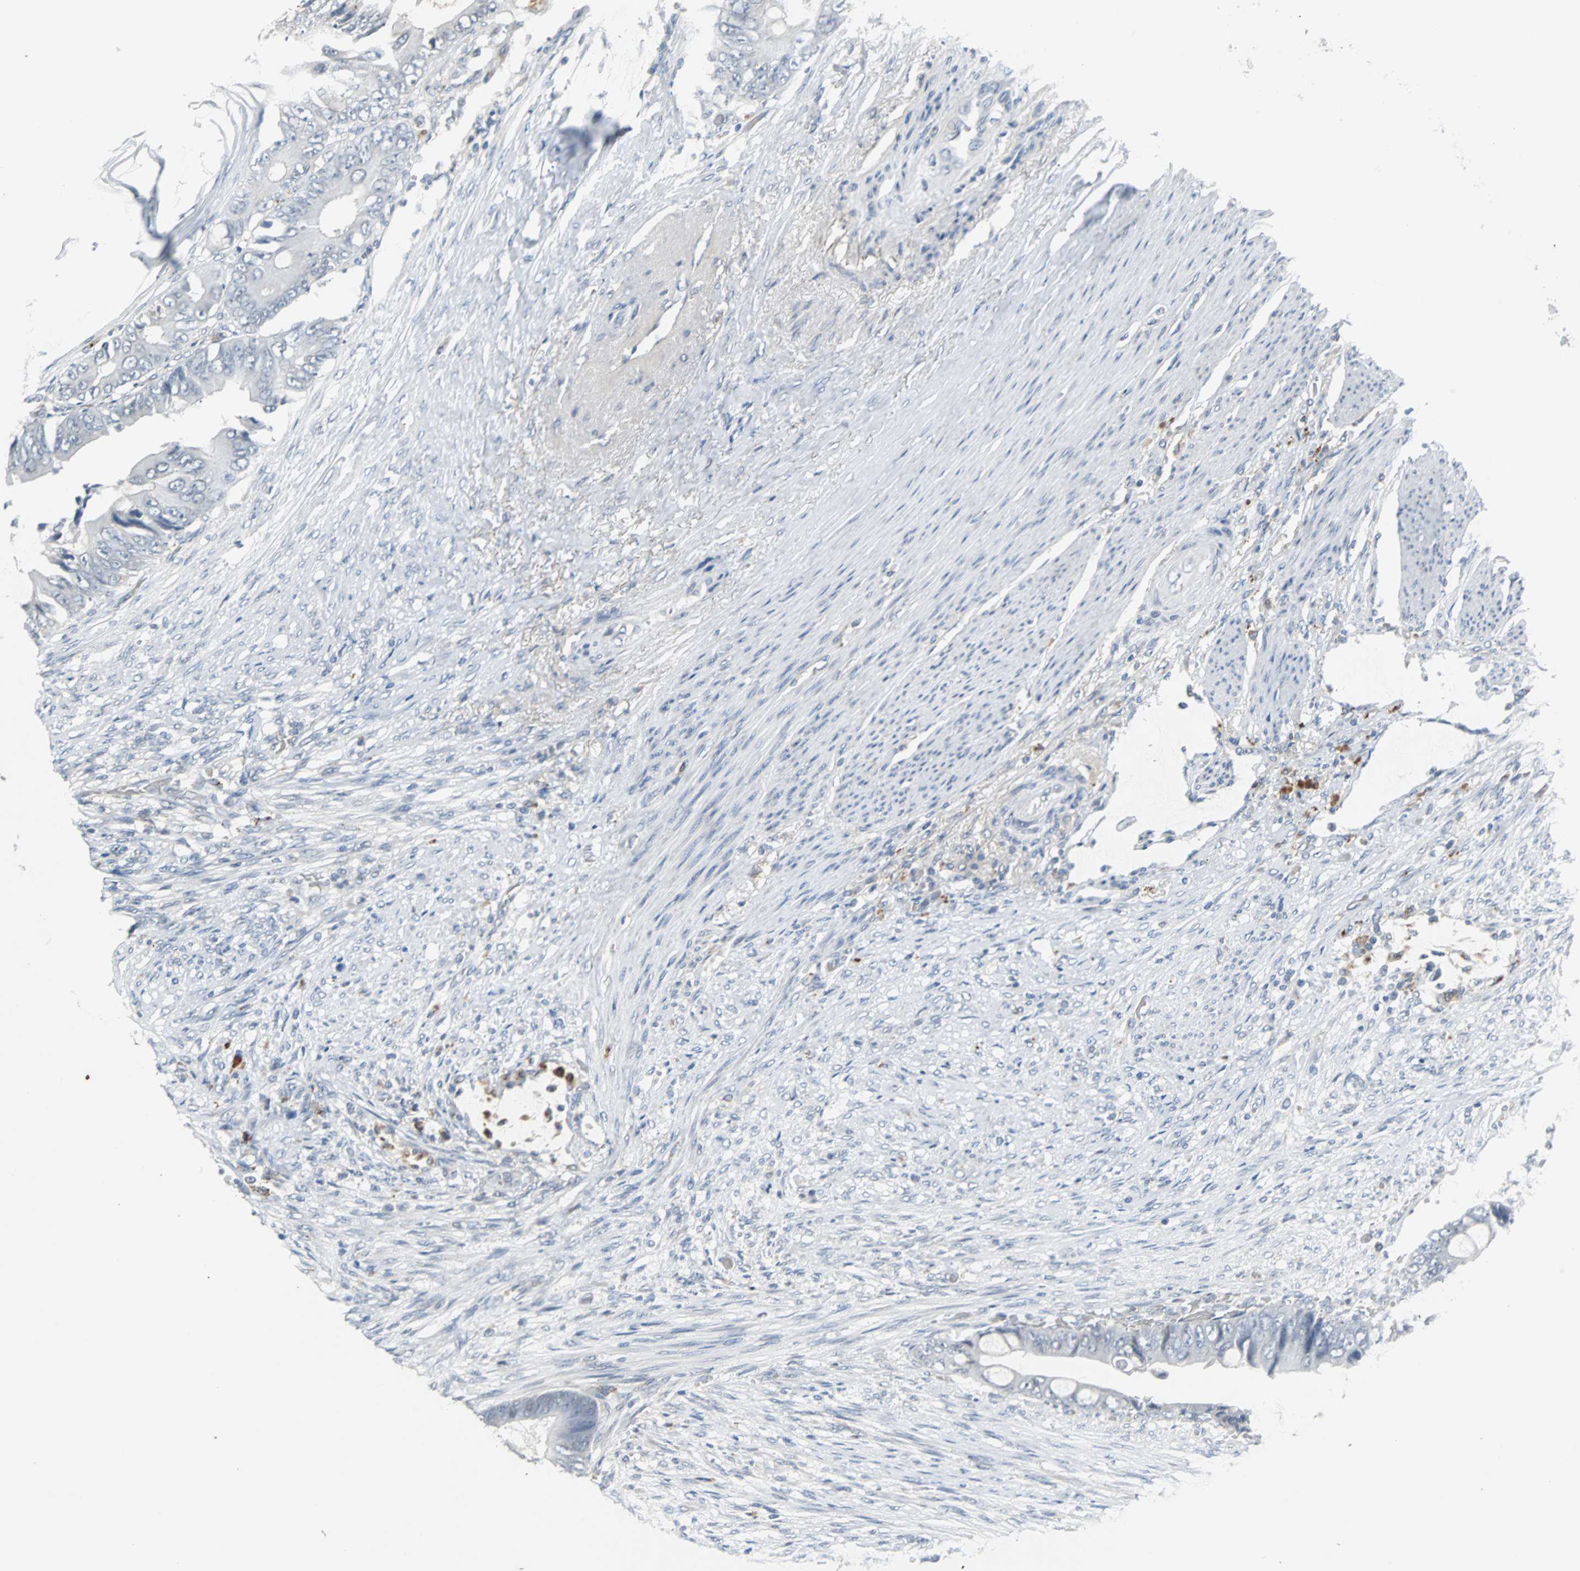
{"staining": {"intensity": "negative", "quantity": "none", "location": "none"}, "tissue": "colorectal cancer", "cell_type": "Tumor cells", "image_type": "cancer", "snomed": [{"axis": "morphology", "description": "Adenocarcinoma, NOS"}, {"axis": "topography", "description": "Rectum"}], "caption": "A high-resolution micrograph shows IHC staining of adenocarcinoma (colorectal), which displays no significant staining in tumor cells.", "gene": "HLX", "patient": {"sex": "female", "age": 77}}